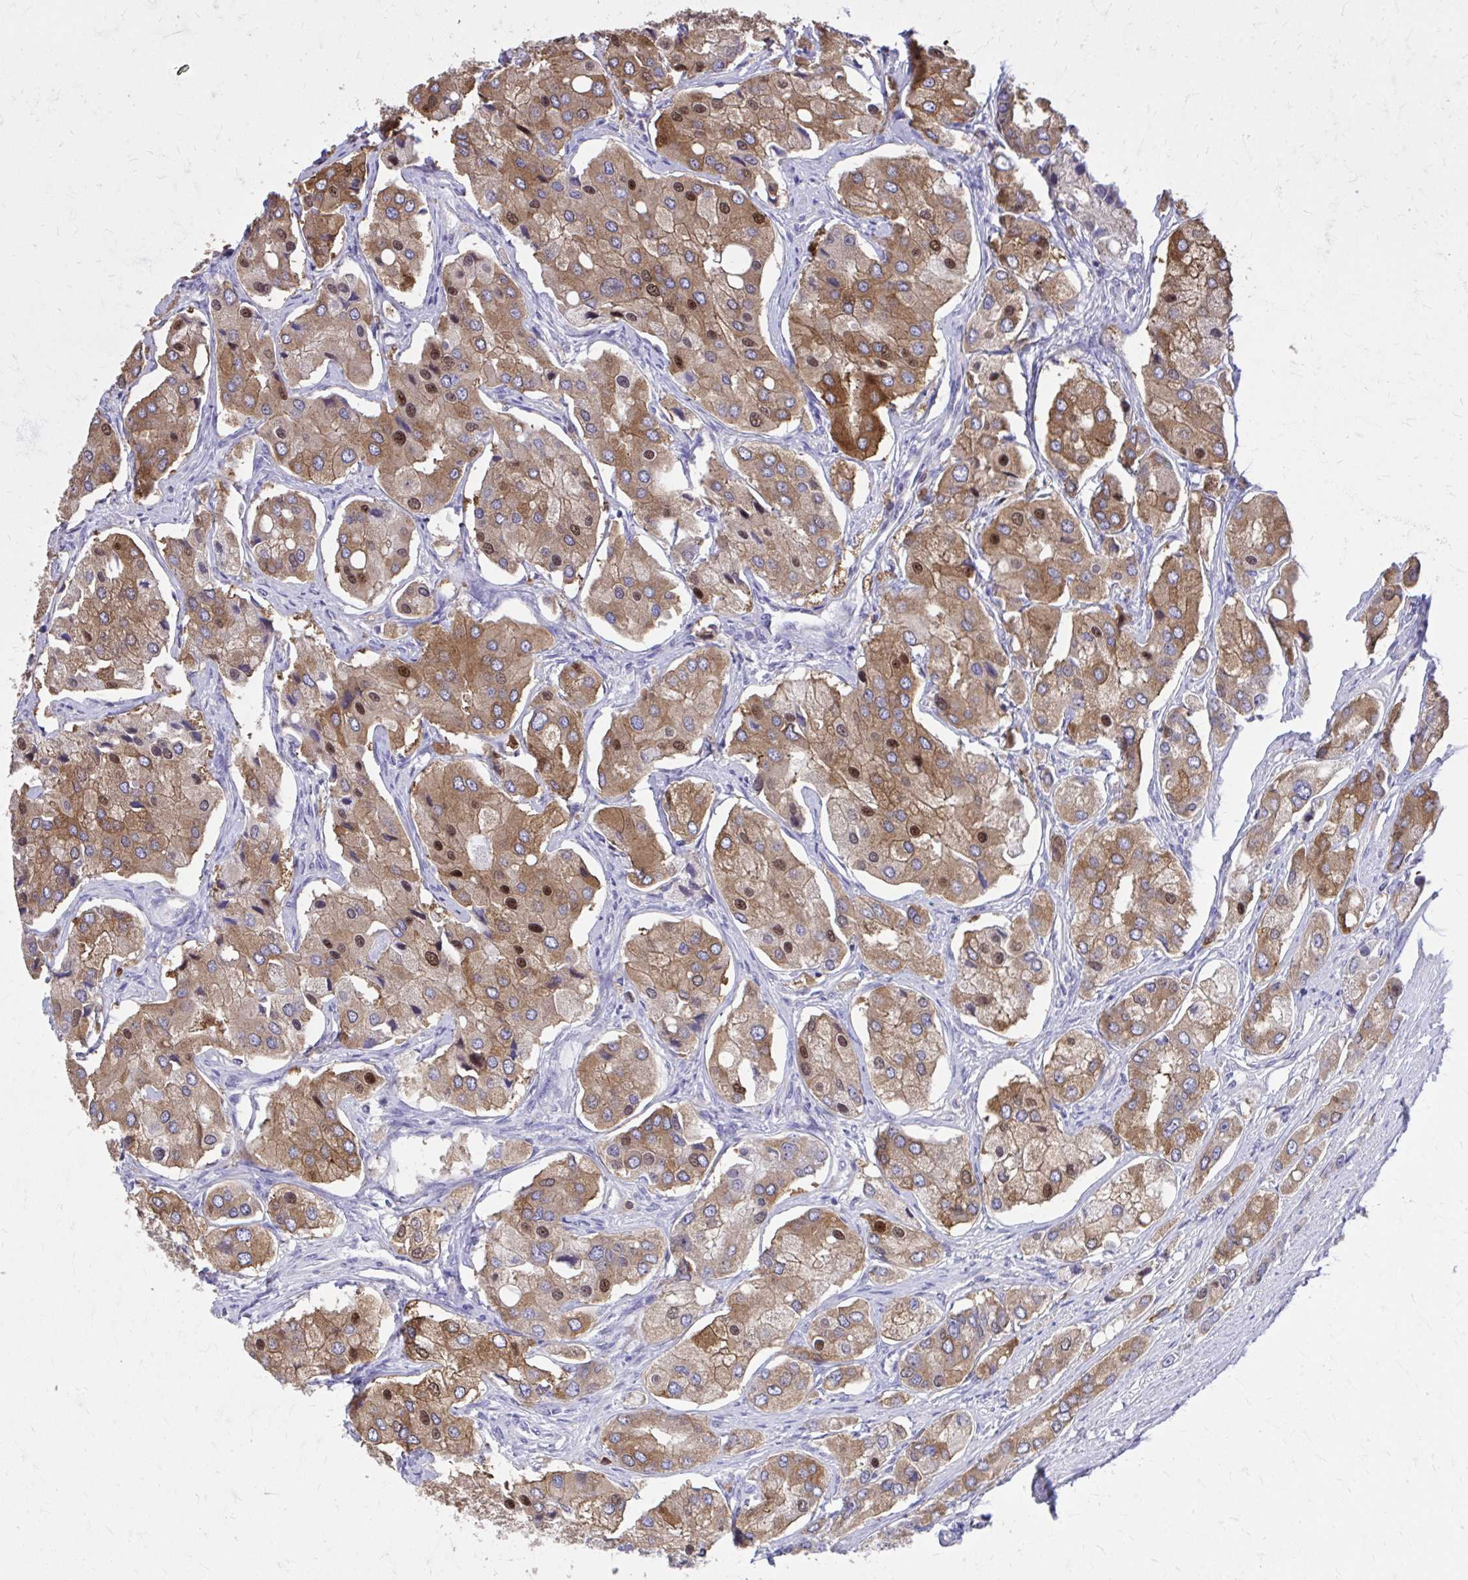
{"staining": {"intensity": "strong", "quantity": "25%-75%", "location": "cytoplasmic/membranous,nuclear"}, "tissue": "prostate cancer", "cell_type": "Tumor cells", "image_type": "cancer", "snomed": [{"axis": "morphology", "description": "Adenocarcinoma, Low grade"}, {"axis": "topography", "description": "Prostate"}], "caption": "Immunohistochemical staining of human prostate cancer displays high levels of strong cytoplasmic/membranous and nuclear protein positivity in approximately 25%-75% of tumor cells.", "gene": "EPB41L1", "patient": {"sex": "male", "age": 69}}